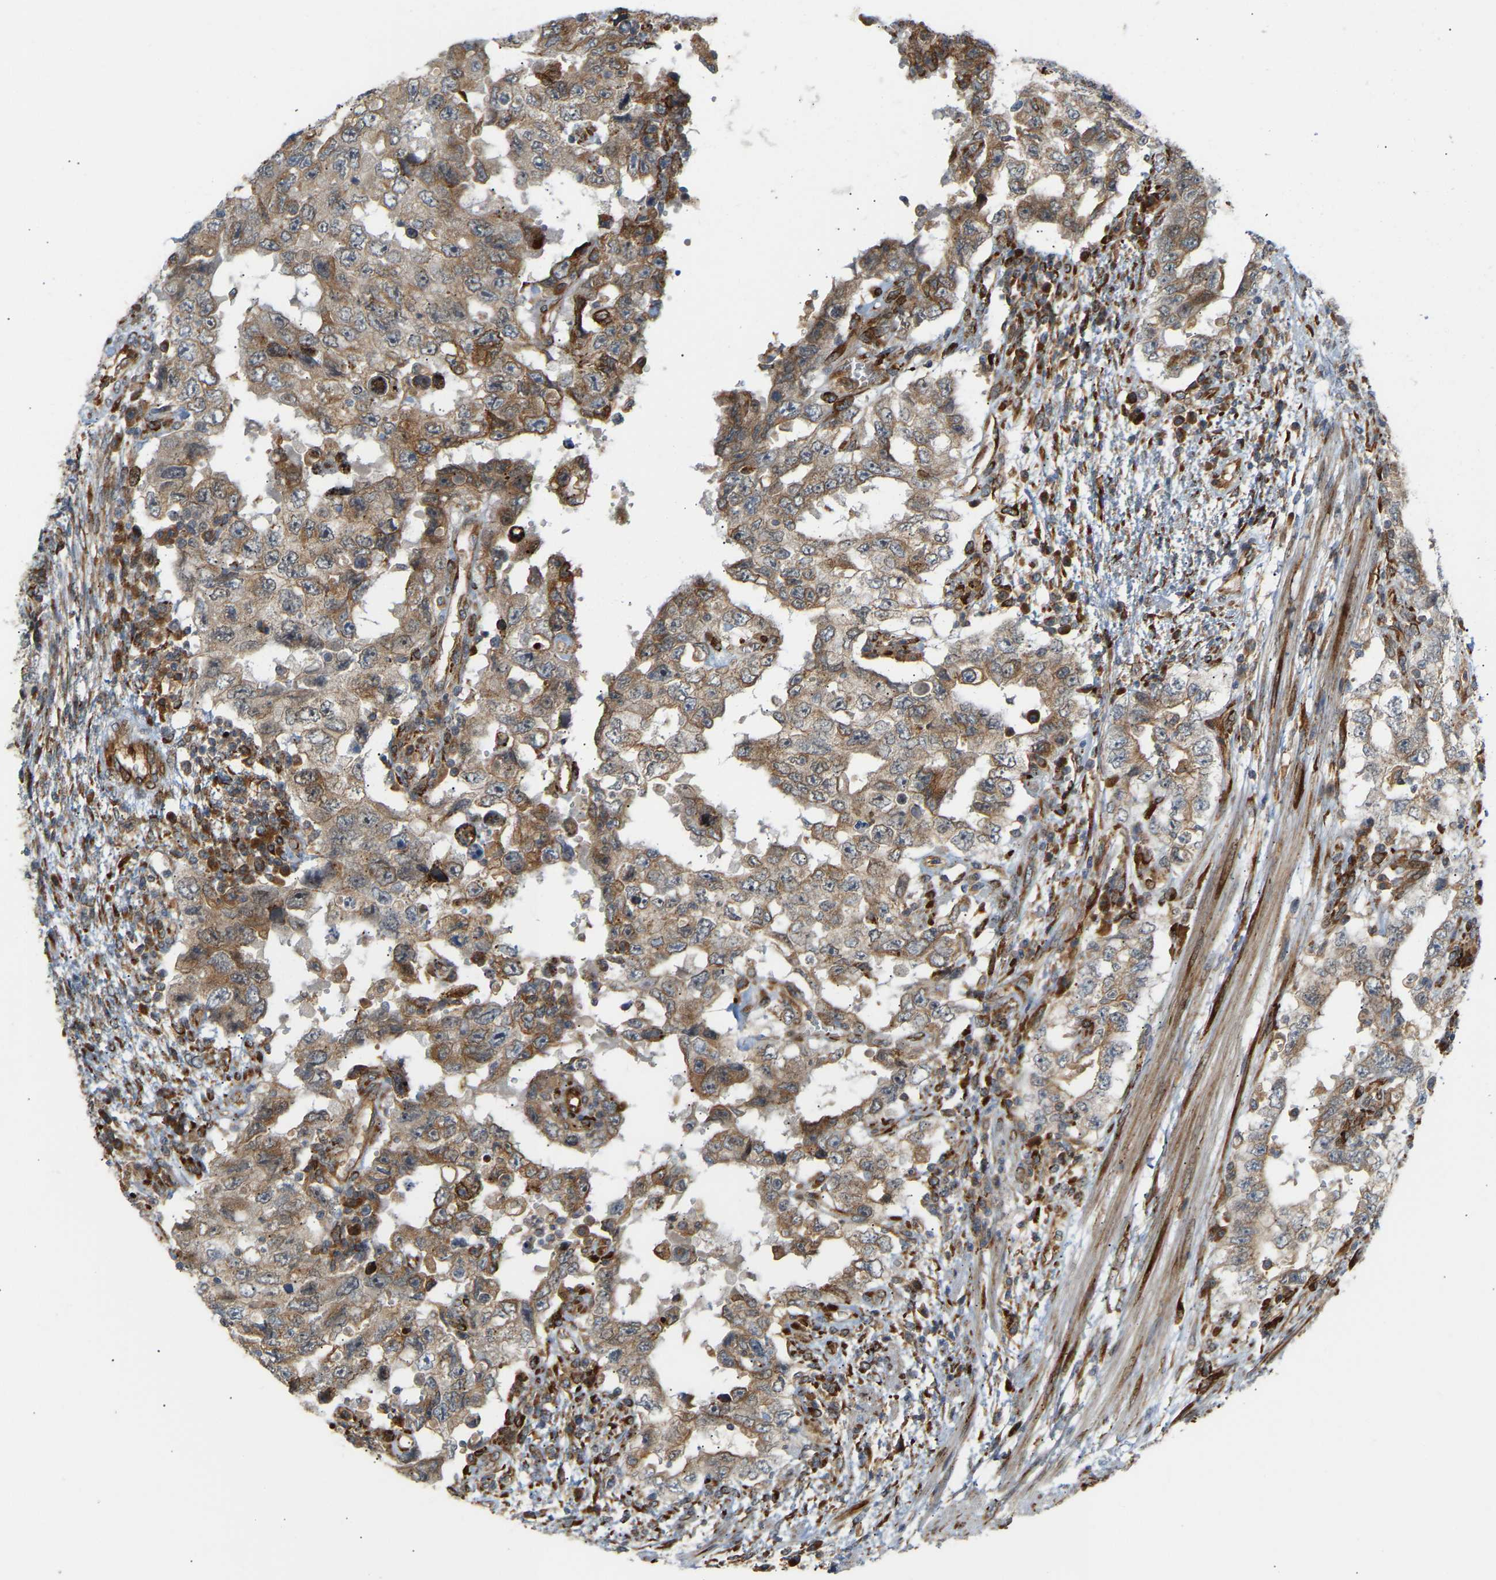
{"staining": {"intensity": "moderate", "quantity": ">75%", "location": "cytoplasmic/membranous"}, "tissue": "testis cancer", "cell_type": "Tumor cells", "image_type": "cancer", "snomed": [{"axis": "morphology", "description": "Carcinoma, Embryonal, NOS"}, {"axis": "topography", "description": "Testis"}], "caption": "High-magnification brightfield microscopy of embryonal carcinoma (testis) stained with DAB (3,3'-diaminobenzidine) (brown) and counterstained with hematoxylin (blue). tumor cells exhibit moderate cytoplasmic/membranous positivity is present in about>75% of cells.", "gene": "PLCG2", "patient": {"sex": "male", "age": 26}}